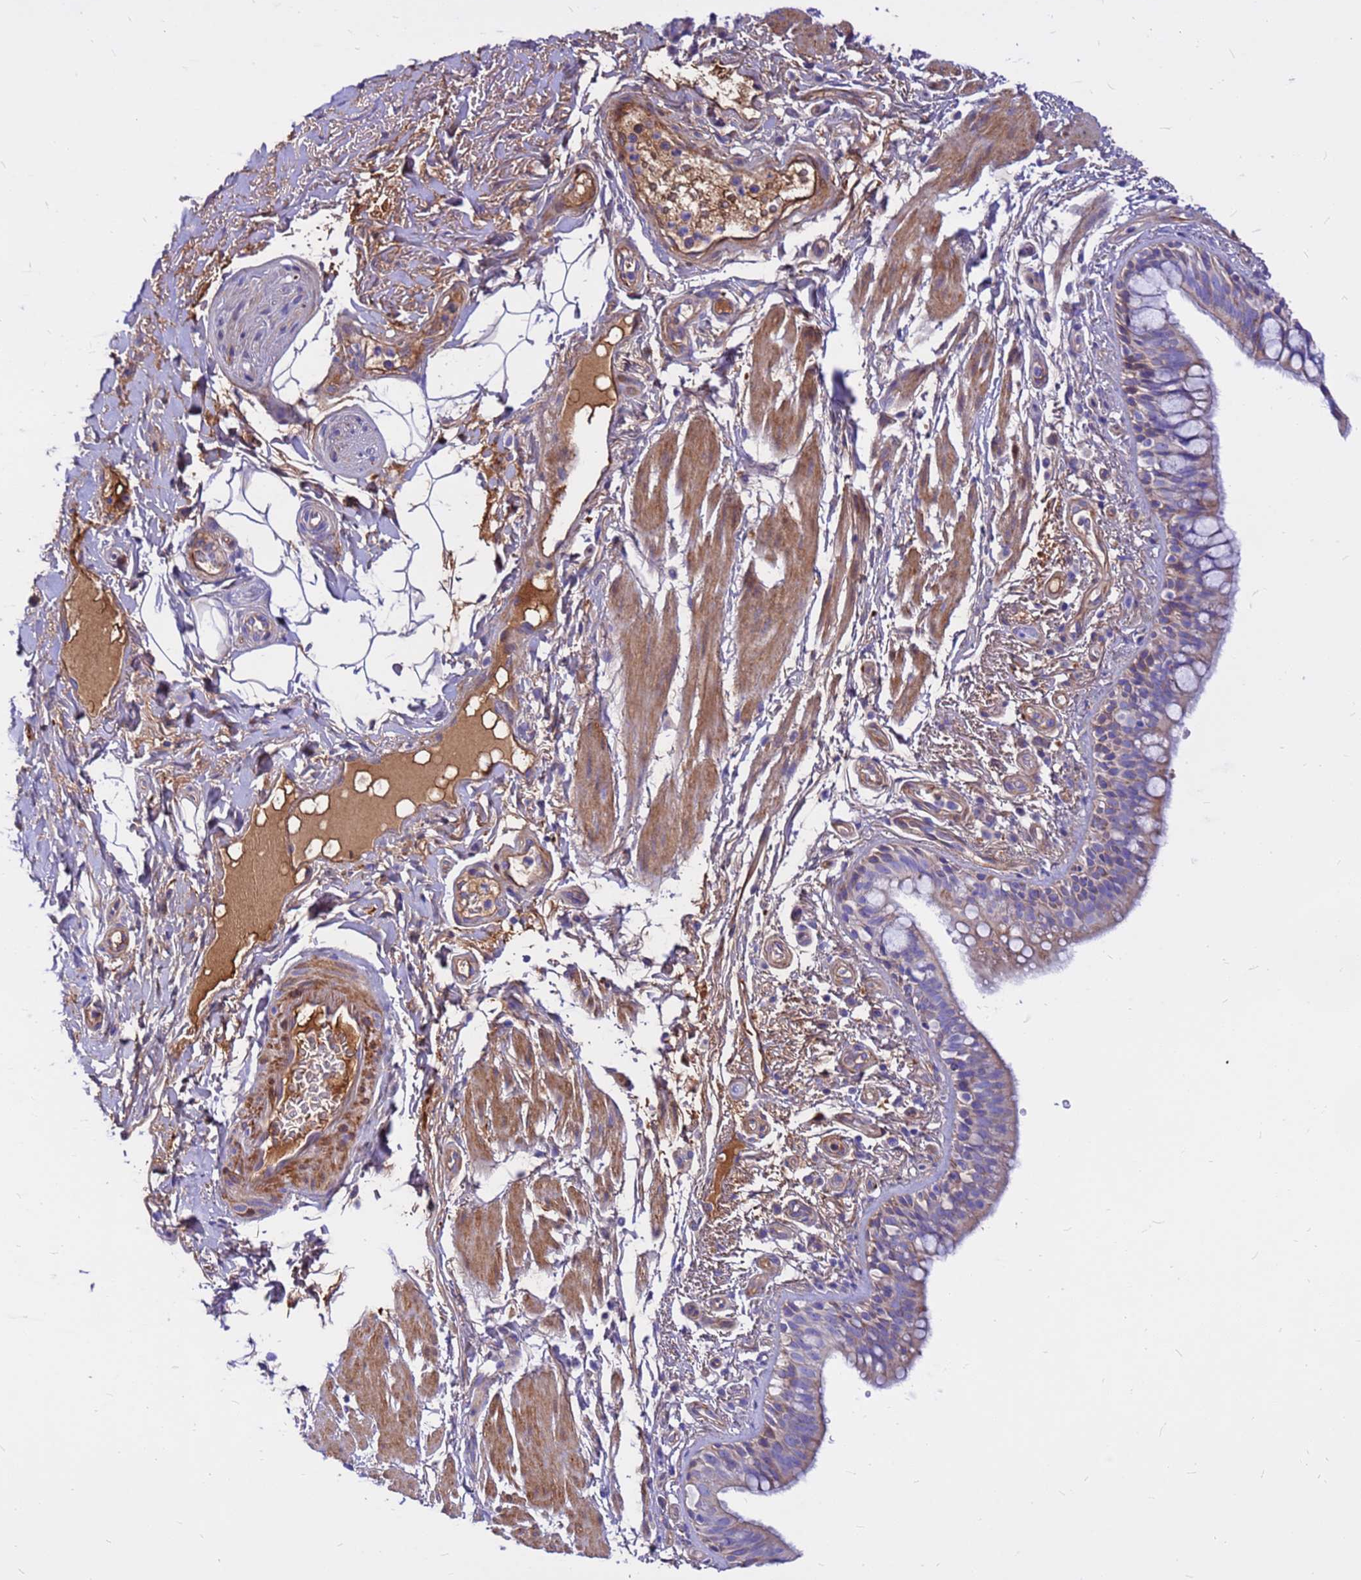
{"staining": {"intensity": "moderate", "quantity": "<25%", "location": "cytoplasmic/membranous"}, "tissue": "bronchus", "cell_type": "Respiratory epithelial cells", "image_type": "normal", "snomed": [{"axis": "morphology", "description": "Normal tissue, NOS"}, {"axis": "morphology", "description": "Neoplasm, uncertain whether benign or malignant"}, {"axis": "topography", "description": "Bronchus"}, {"axis": "topography", "description": "Lung"}], "caption": "The photomicrograph reveals immunohistochemical staining of unremarkable bronchus. There is moderate cytoplasmic/membranous positivity is appreciated in approximately <25% of respiratory epithelial cells. The staining is performed using DAB (3,3'-diaminobenzidine) brown chromogen to label protein expression. The nuclei are counter-stained blue using hematoxylin.", "gene": "CRHBP", "patient": {"sex": "male", "age": 55}}